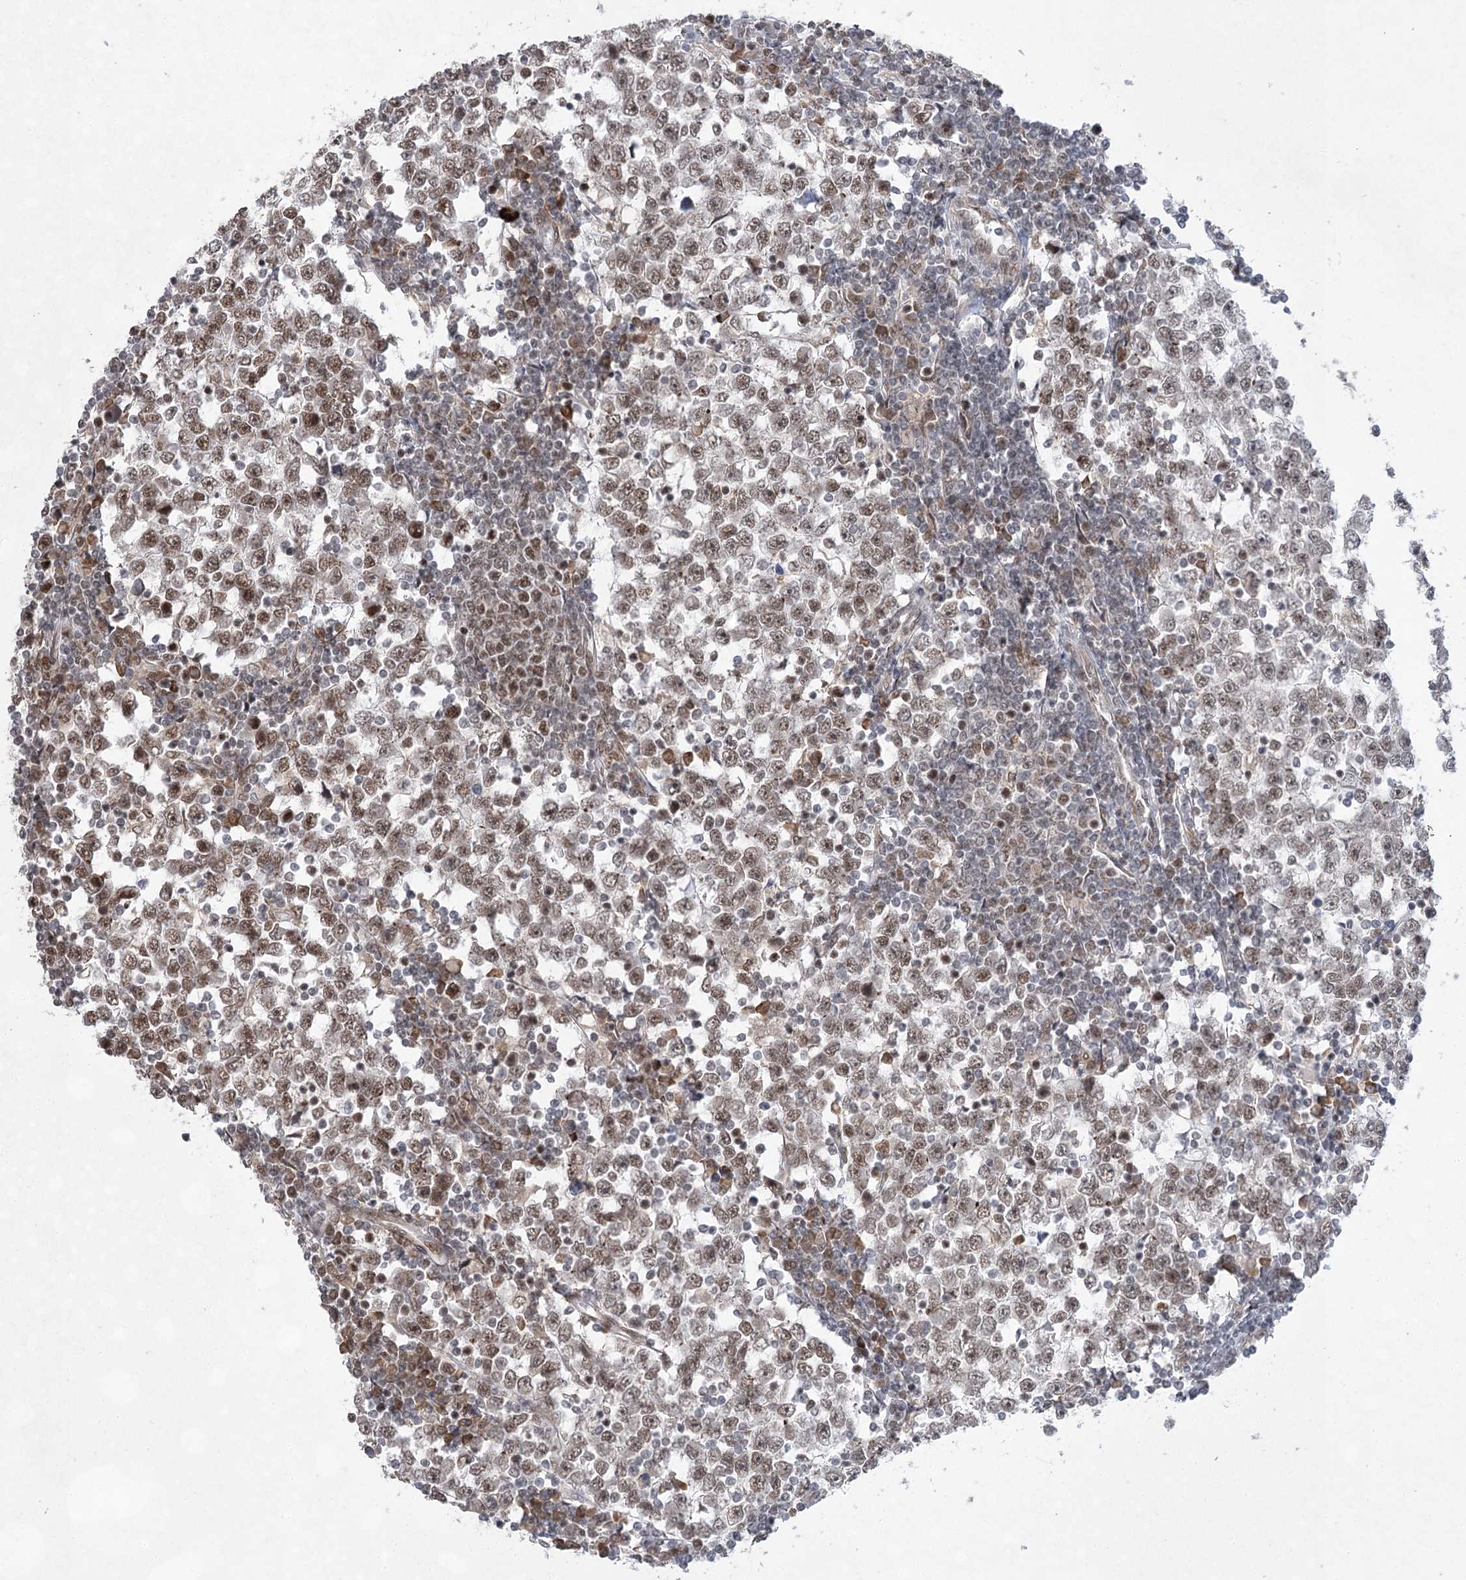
{"staining": {"intensity": "moderate", "quantity": ">75%", "location": "nuclear"}, "tissue": "testis cancer", "cell_type": "Tumor cells", "image_type": "cancer", "snomed": [{"axis": "morphology", "description": "Seminoma, NOS"}, {"axis": "topography", "description": "Testis"}], "caption": "Immunohistochemical staining of human testis seminoma exhibits medium levels of moderate nuclear positivity in approximately >75% of tumor cells.", "gene": "ZCCHC8", "patient": {"sex": "male", "age": 65}}